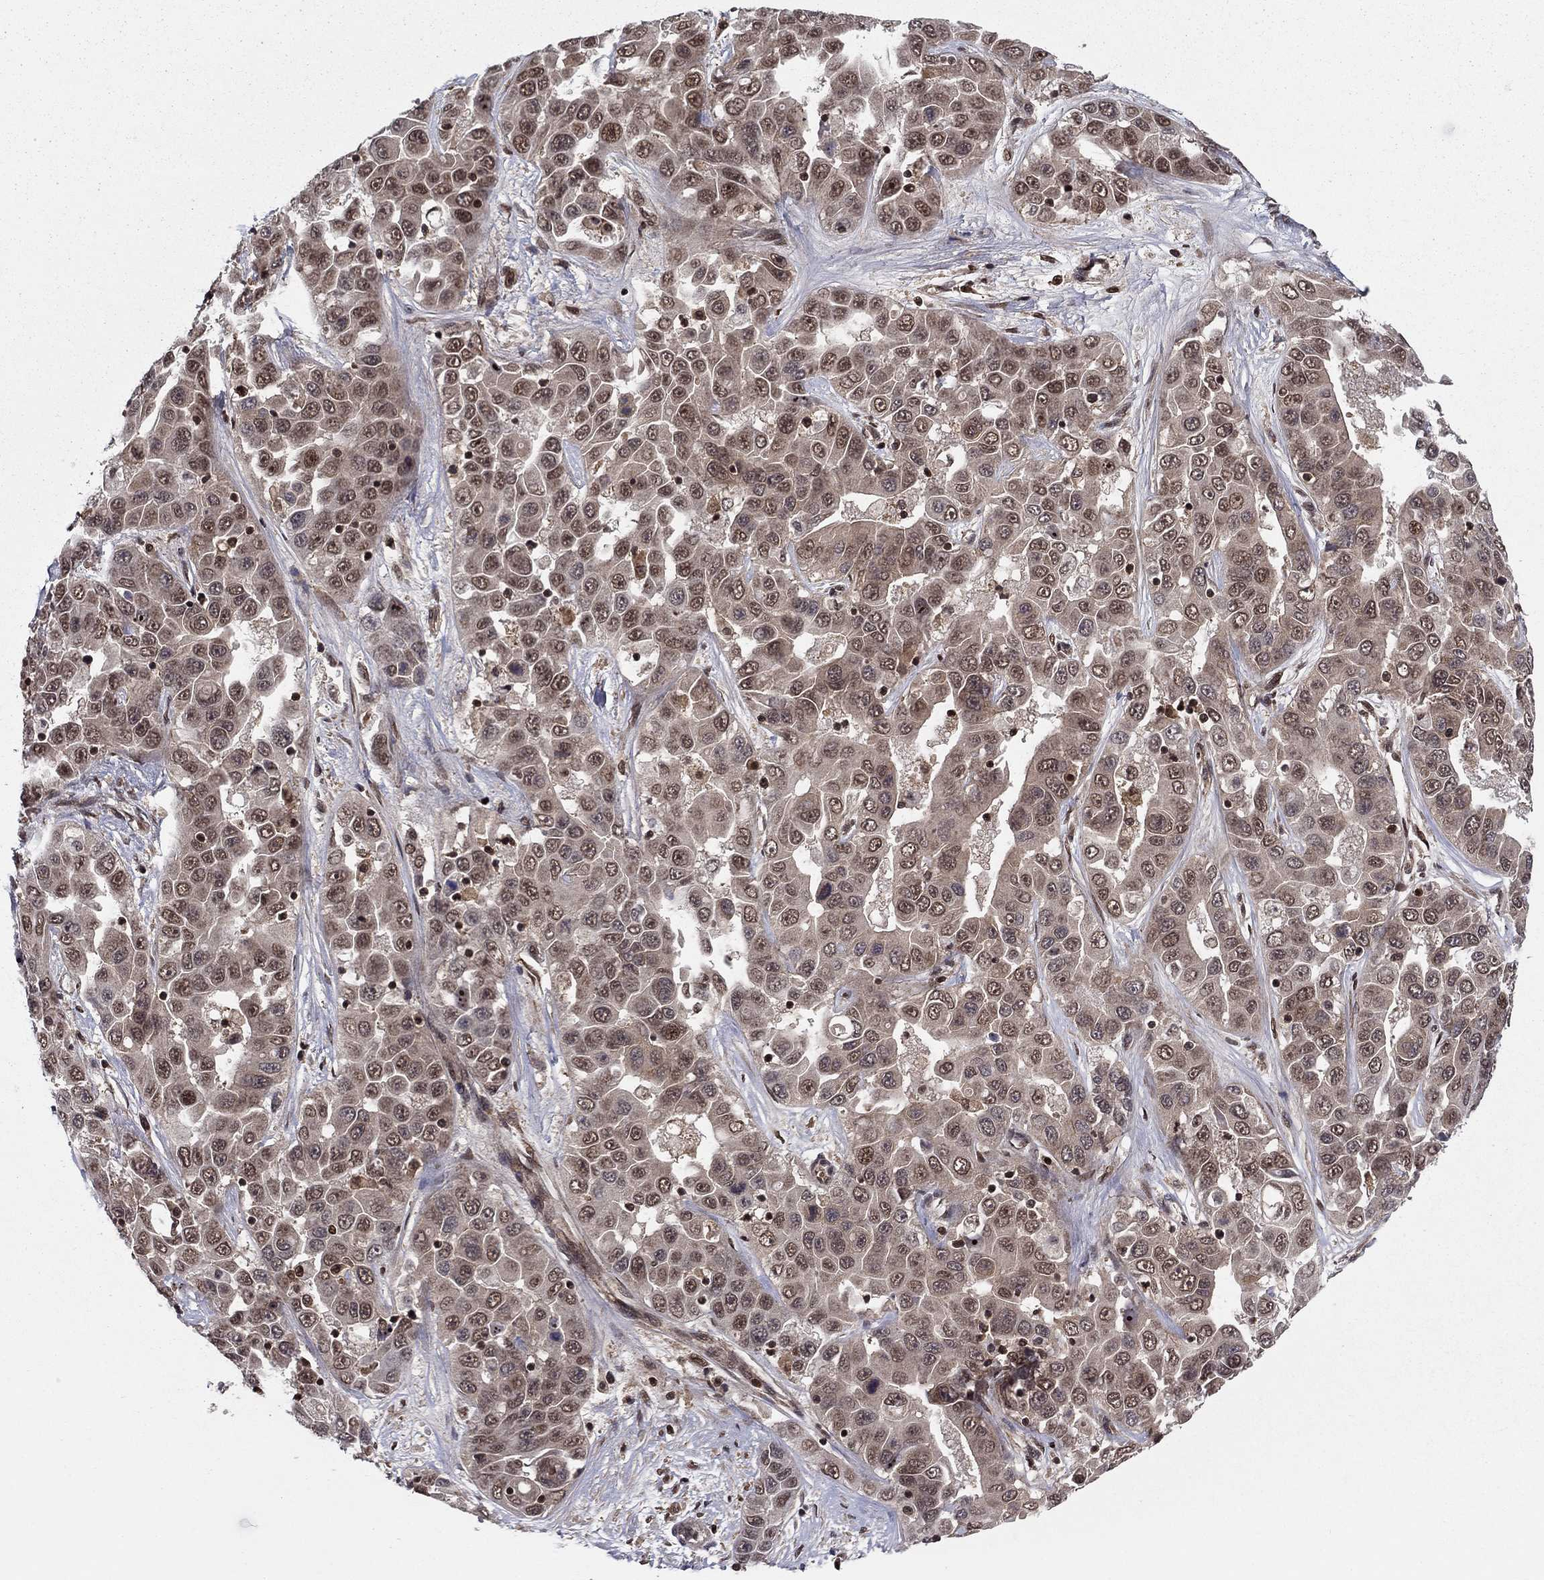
{"staining": {"intensity": "moderate", "quantity": "<25%", "location": "nuclear"}, "tissue": "liver cancer", "cell_type": "Tumor cells", "image_type": "cancer", "snomed": [{"axis": "morphology", "description": "Cholangiocarcinoma"}, {"axis": "topography", "description": "Liver"}], "caption": "DAB immunohistochemical staining of human cholangiocarcinoma (liver) exhibits moderate nuclear protein staining in approximately <25% of tumor cells.", "gene": "SSX2IP", "patient": {"sex": "female", "age": 52}}